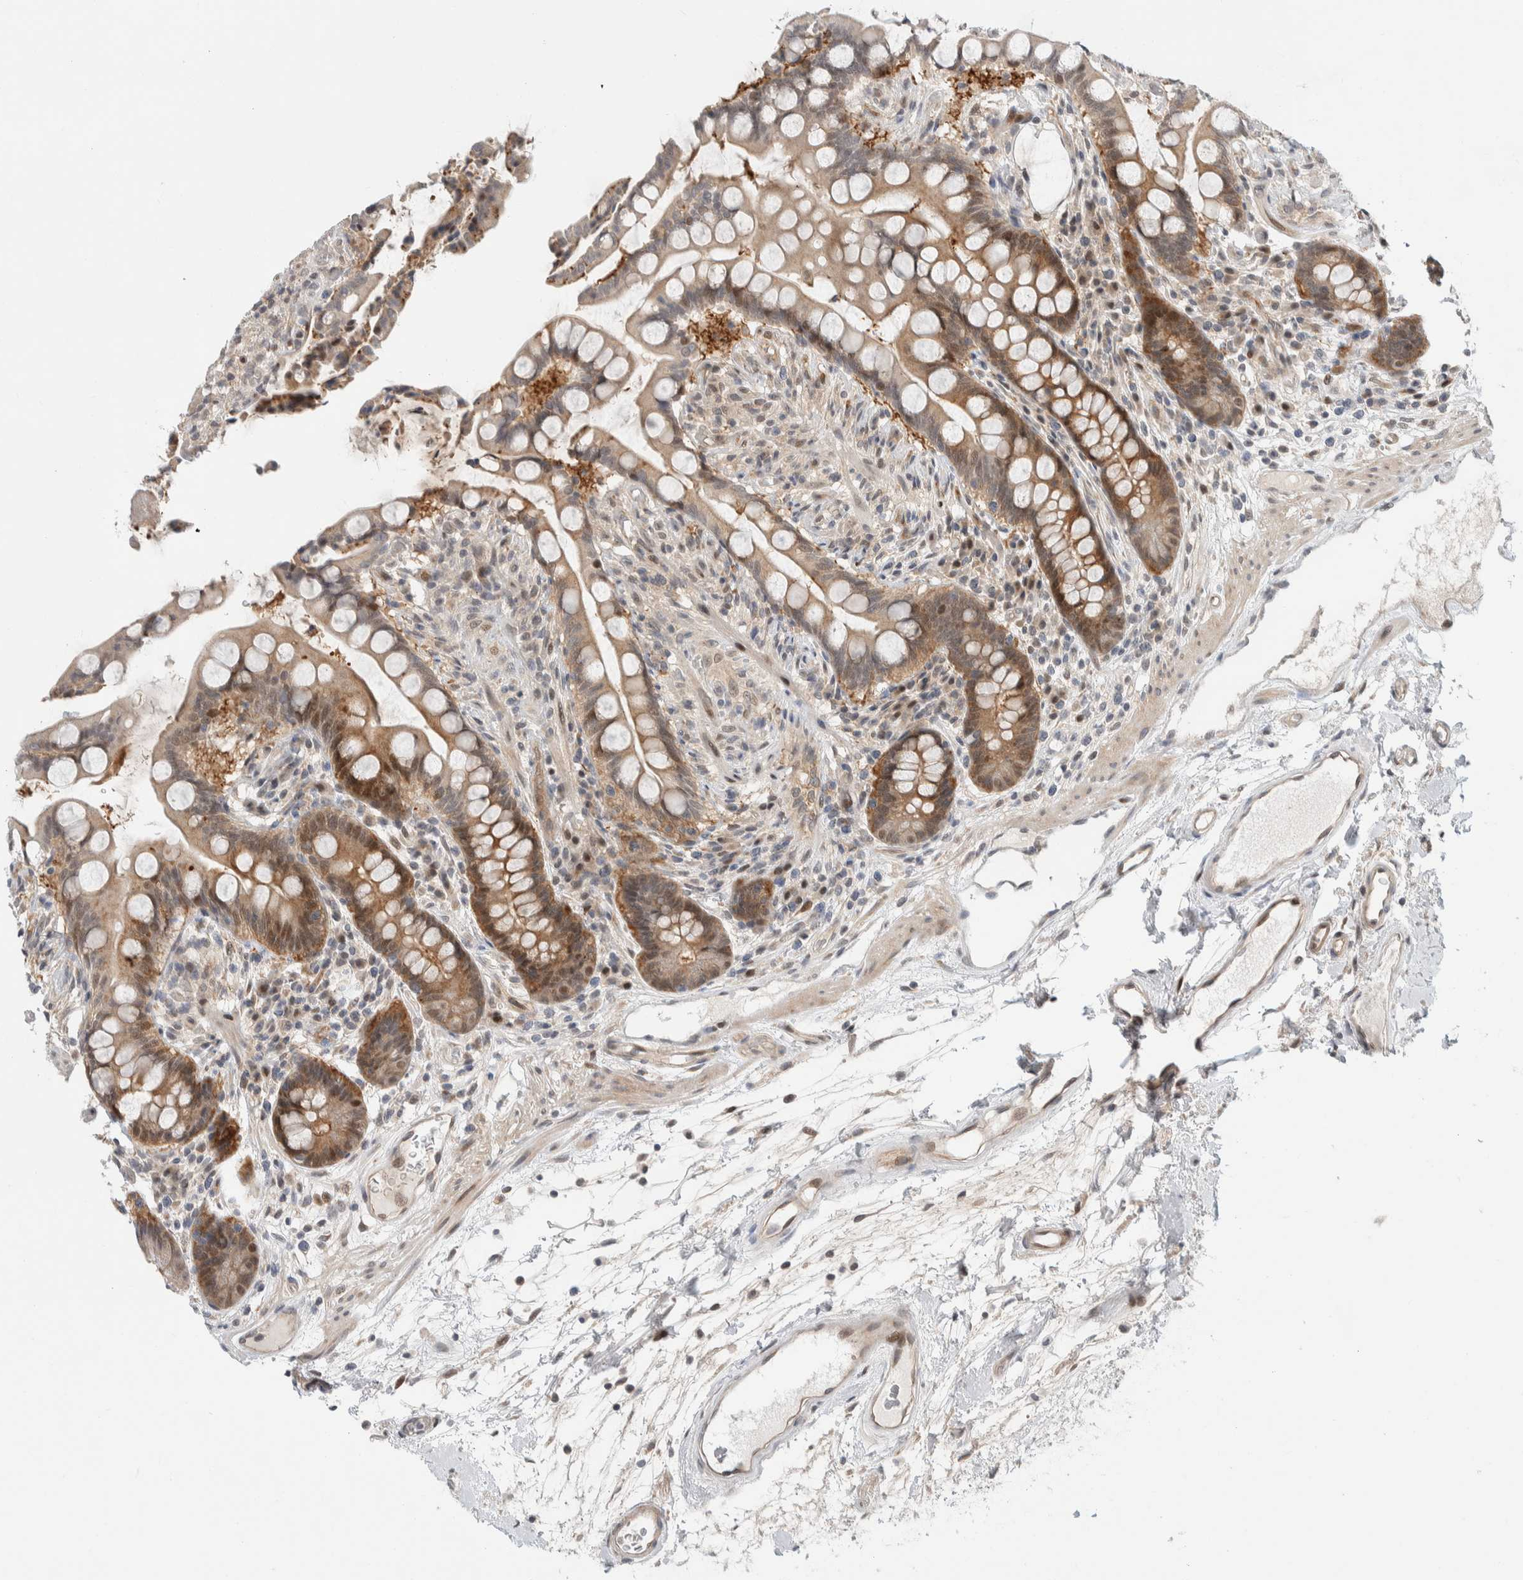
{"staining": {"intensity": "weak", "quantity": "25%-75%", "location": "cytoplasmic/membranous"}, "tissue": "colon", "cell_type": "Endothelial cells", "image_type": "normal", "snomed": [{"axis": "morphology", "description": "Normal tissue, NOS"}, {"axis": "topography", "description": "Colon"}], "caption": "Immunohistochemical staining of benign colon exhibits weak cytoplasmic/membranous protein positivity in approximately 25%-75% of endothelial cells. The staining was performed using DAB, with brown indicating positive protein expression. Nuclei are stained blue with hematoxylin.", "gene": "NCR3LG1", "patient": {"sex": "male", "age": 73}}